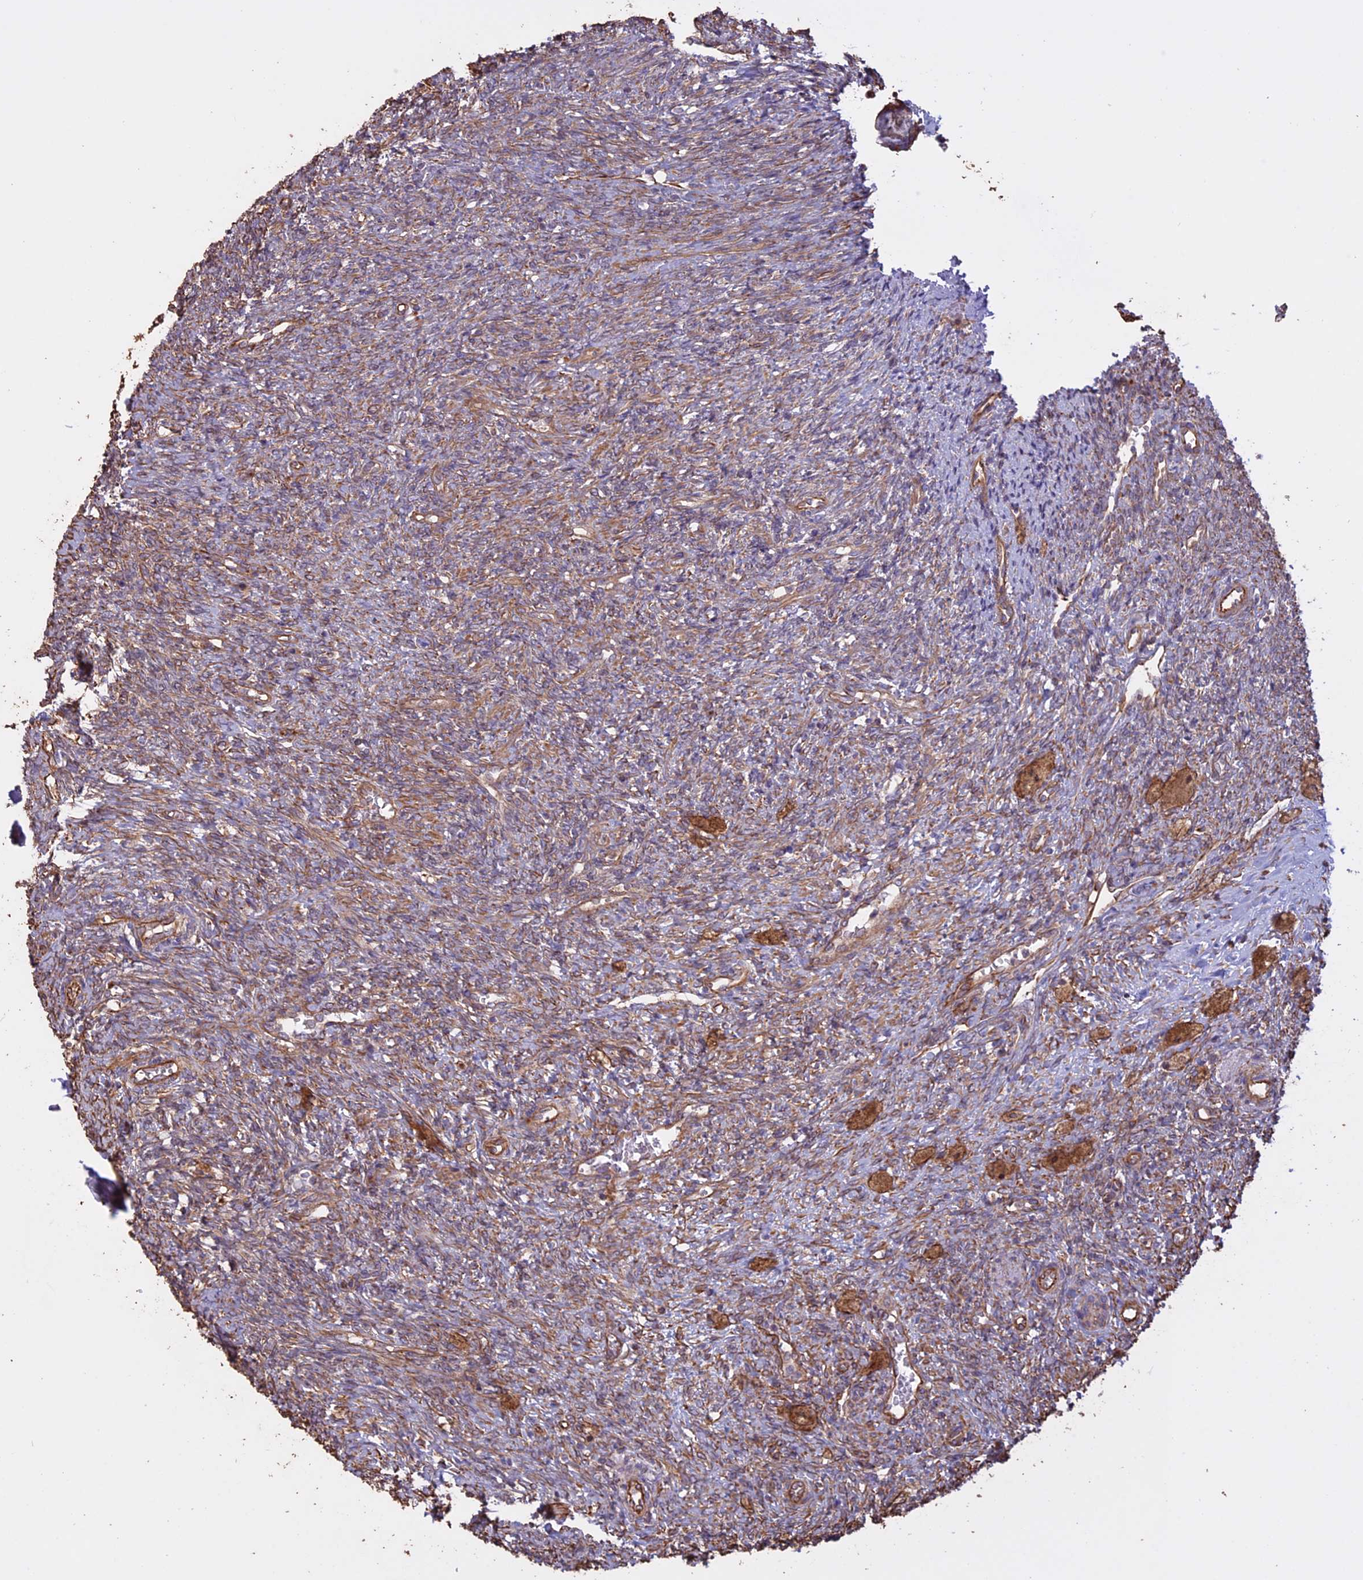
{"staining": {"intensity": "moderate", "quantity": "25%-75%", "location": "cytoplasmic/membranous"}, "tissue": "ovary", "cell_type": "Ovarian stroma cells", "image_type": "normal", "snomed": [{"axis": "morphology", "description": "Normal tissue, NOS"}, {"axis": "topography", "description": "Ovary"}], "caption": "Immunohistochemistry (IHC) photomicrograph of unremarkable ovary stained for a protein (brown), which shows medium levels of moderate cytoplasmic/membranous positivity in approximately 25%-75% of ovarian stroma cells.", "gene": "CCDC148", "patient": {"sex": "female", "age": 41}}